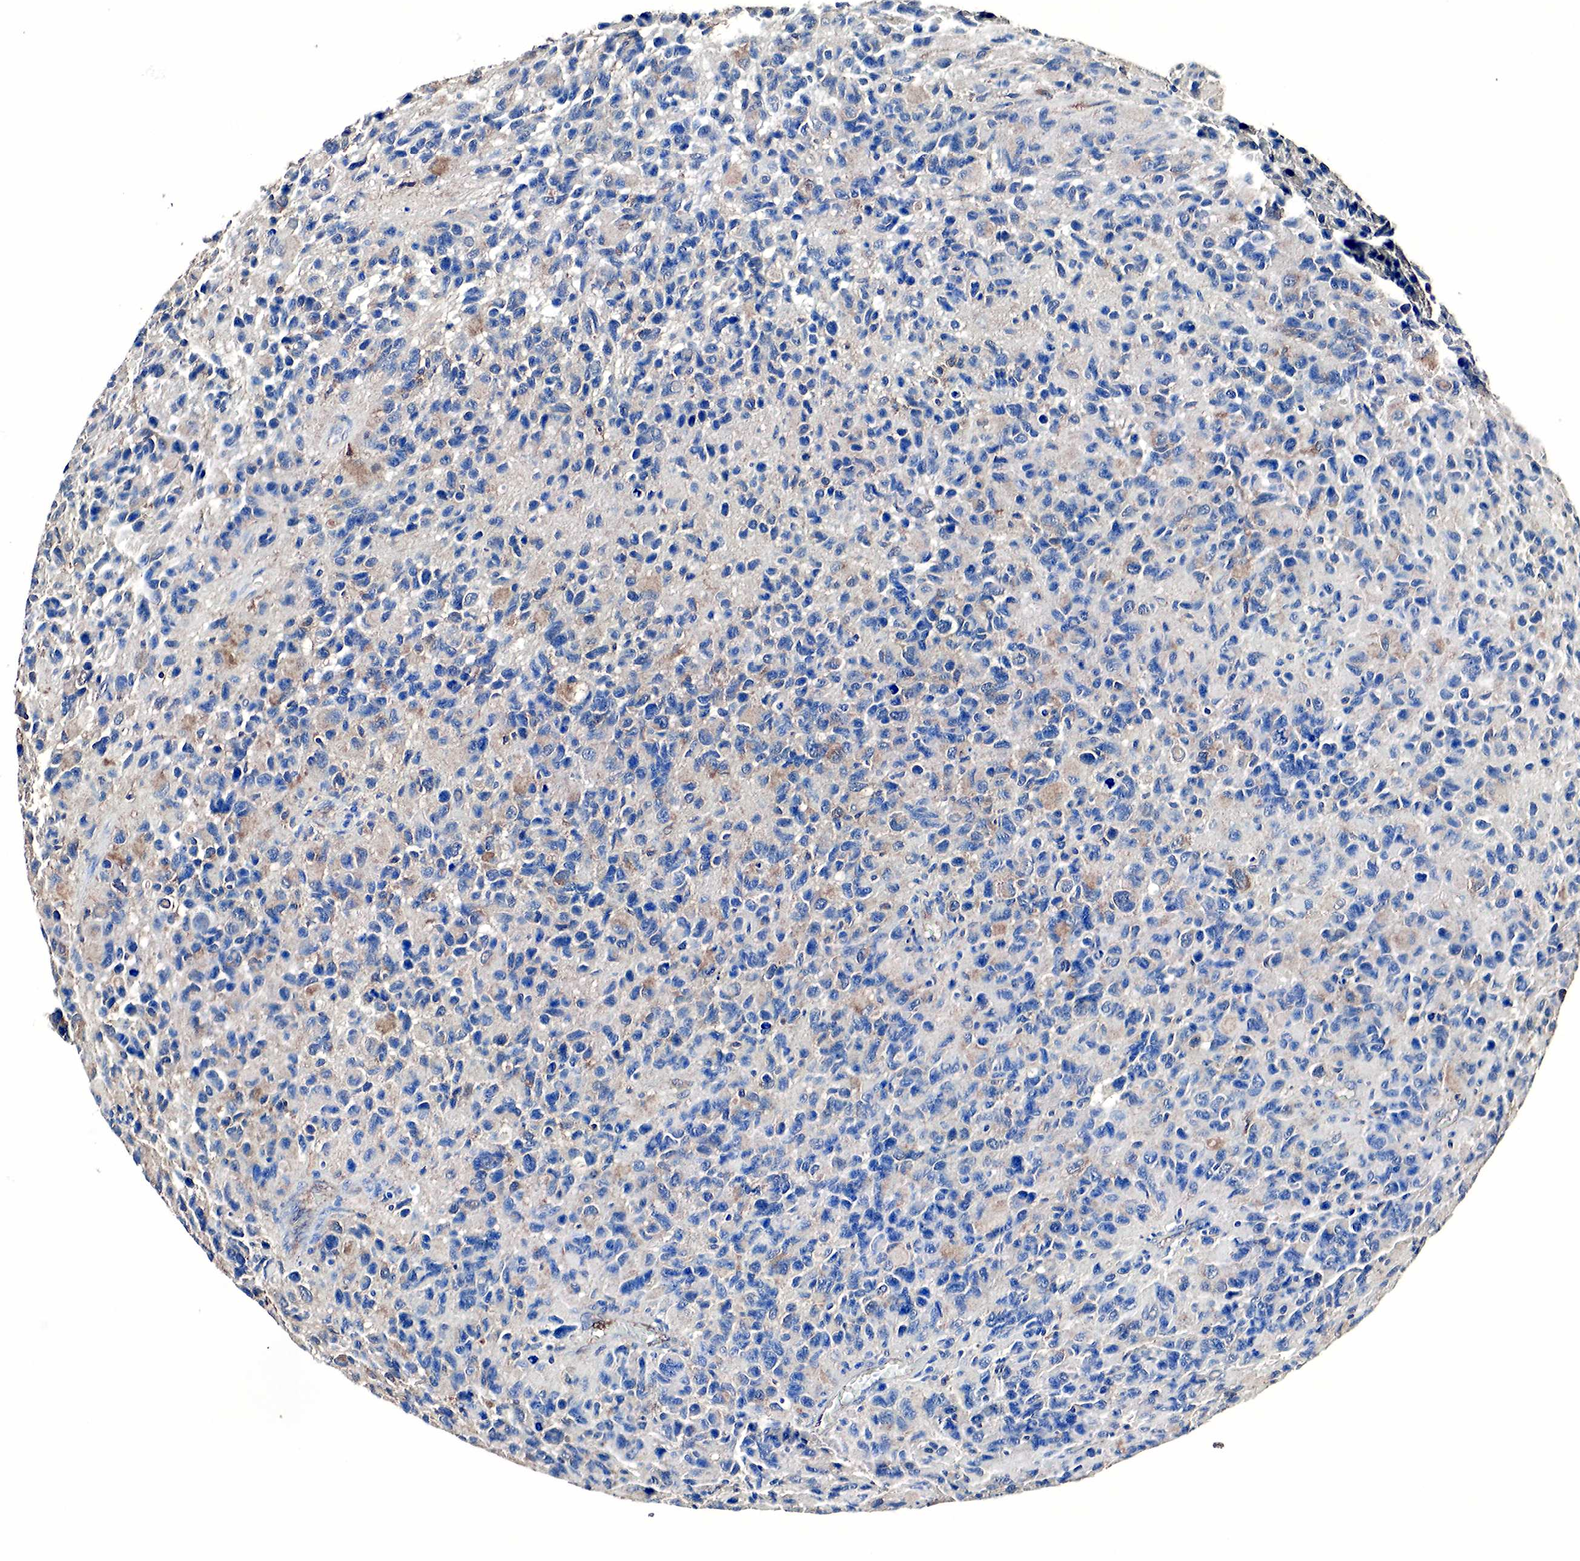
{"staining": {"intensity": "weak", "quantity": "25%-75%", "location": "cytoplasmic/membranous"}, "tissue": "glioma", "cell_type": "Tumor cells", "image_type": "cancer", "snomed": [{"axis": "morphology", "description": "Glioma, malignant, High grade"}, {"axis": "topography", "description": "Brain"}], "caption": "Malignant glioma (high-grade) stained with DAB (3,3'-diaminobenzidine) immunohistochemistry (IHC) shows low levels of weak cytoplasmic/membranous expression in about 25%-75% of tumor cells.", "gene": "SPIN1", "patient": {"sex": "male", "age": 77}}